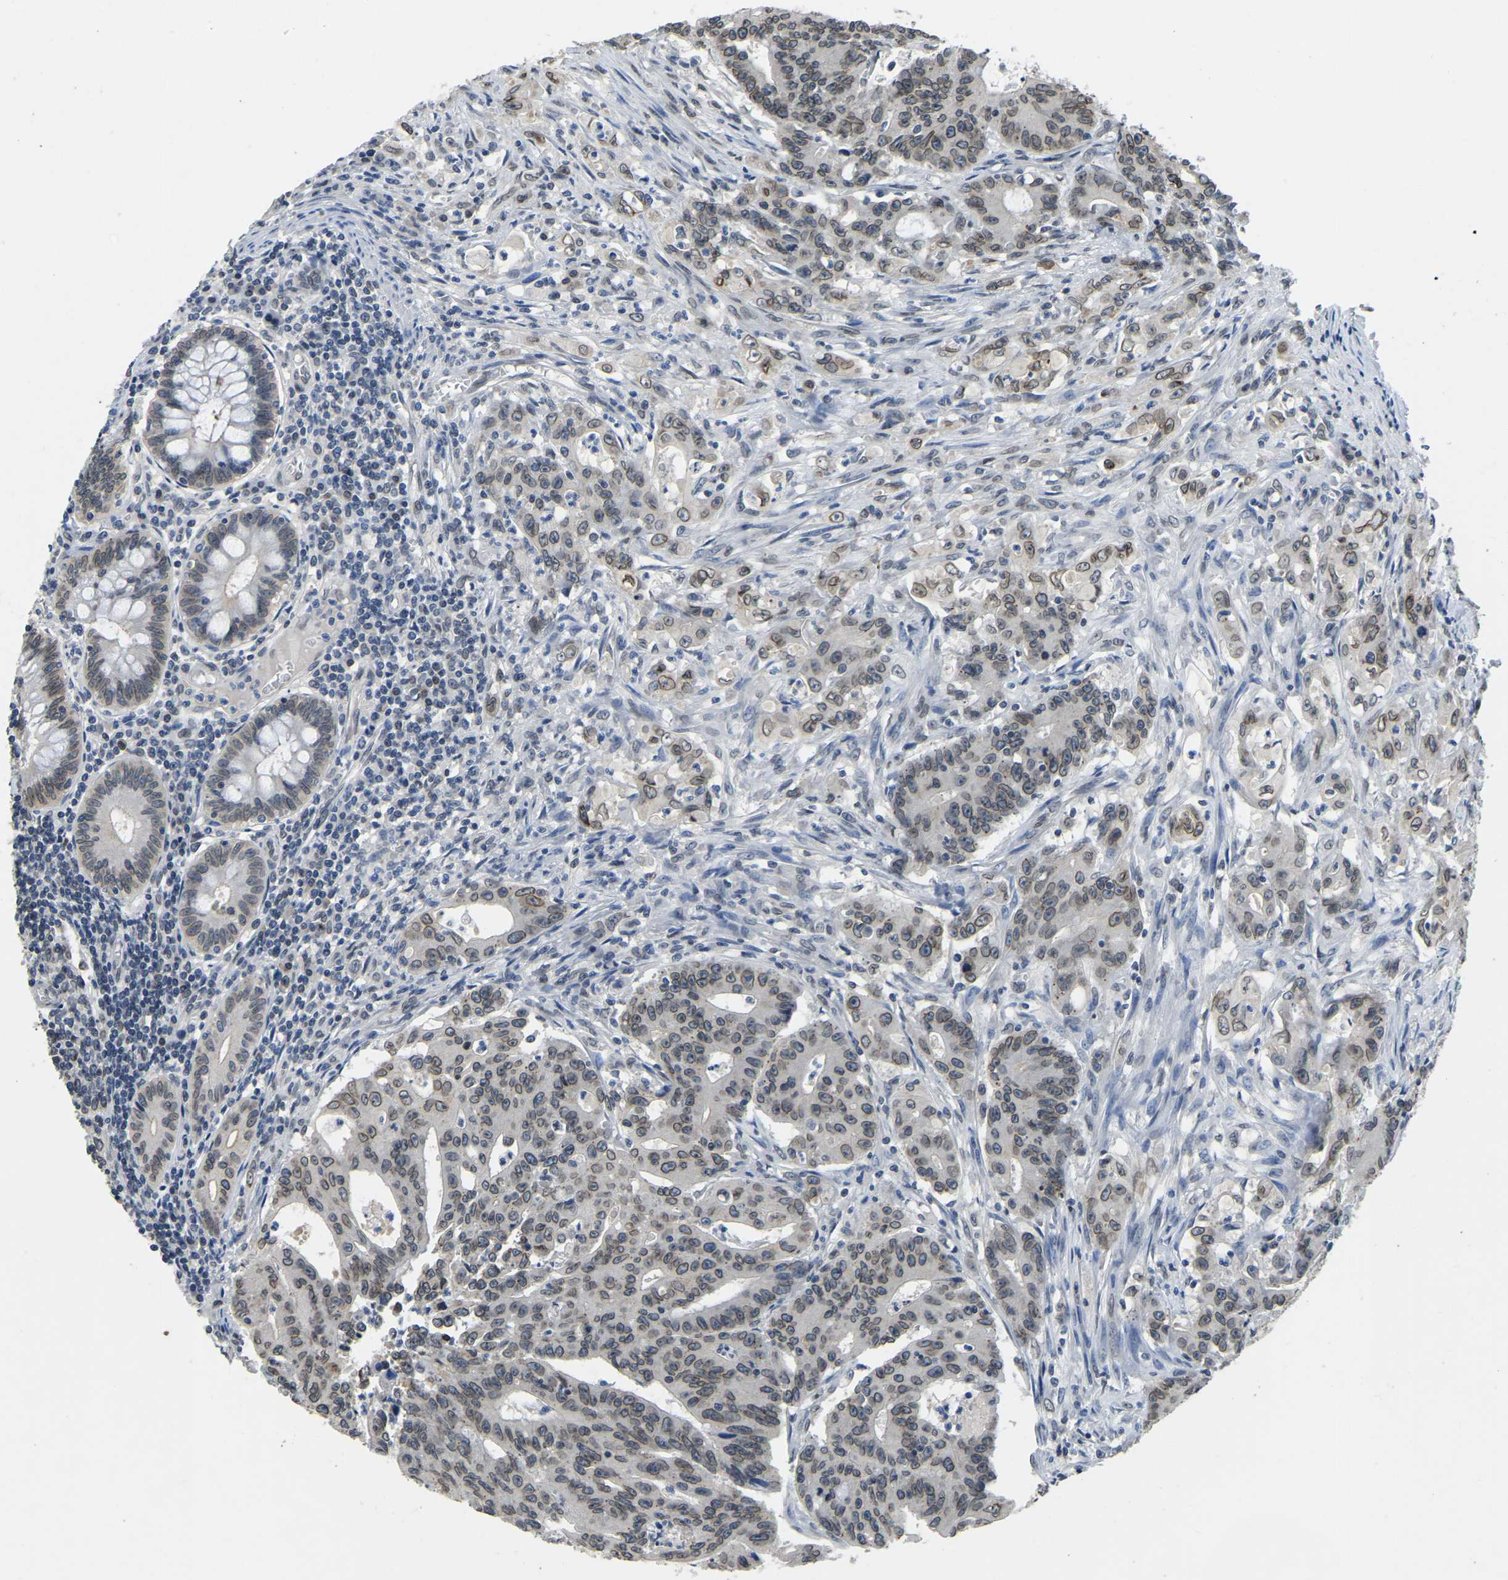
{"staining": {"intensity": "moderate", "quantity": ">75%", "location": "cytoplasmic/membranous,nuclear"}, "tissue": "colorectal cancer", "cell_type": "Tumor cells", "image_type": "cancer", "snomed": [{"axis": "morphology", "description": "Adenocarcinoma, NOS"}, {"axis": "topography", "description": "Colon"}], "caption": "Human colorectal cancer (adenocarcinoma) stained with a brown dye exhibits moderate cytoplasmic/membranous and nuclear positive staining in approximately >75% of tumor cells.", "gene": "RANBP2", "patient": {"sex": "male", "age": 45}}